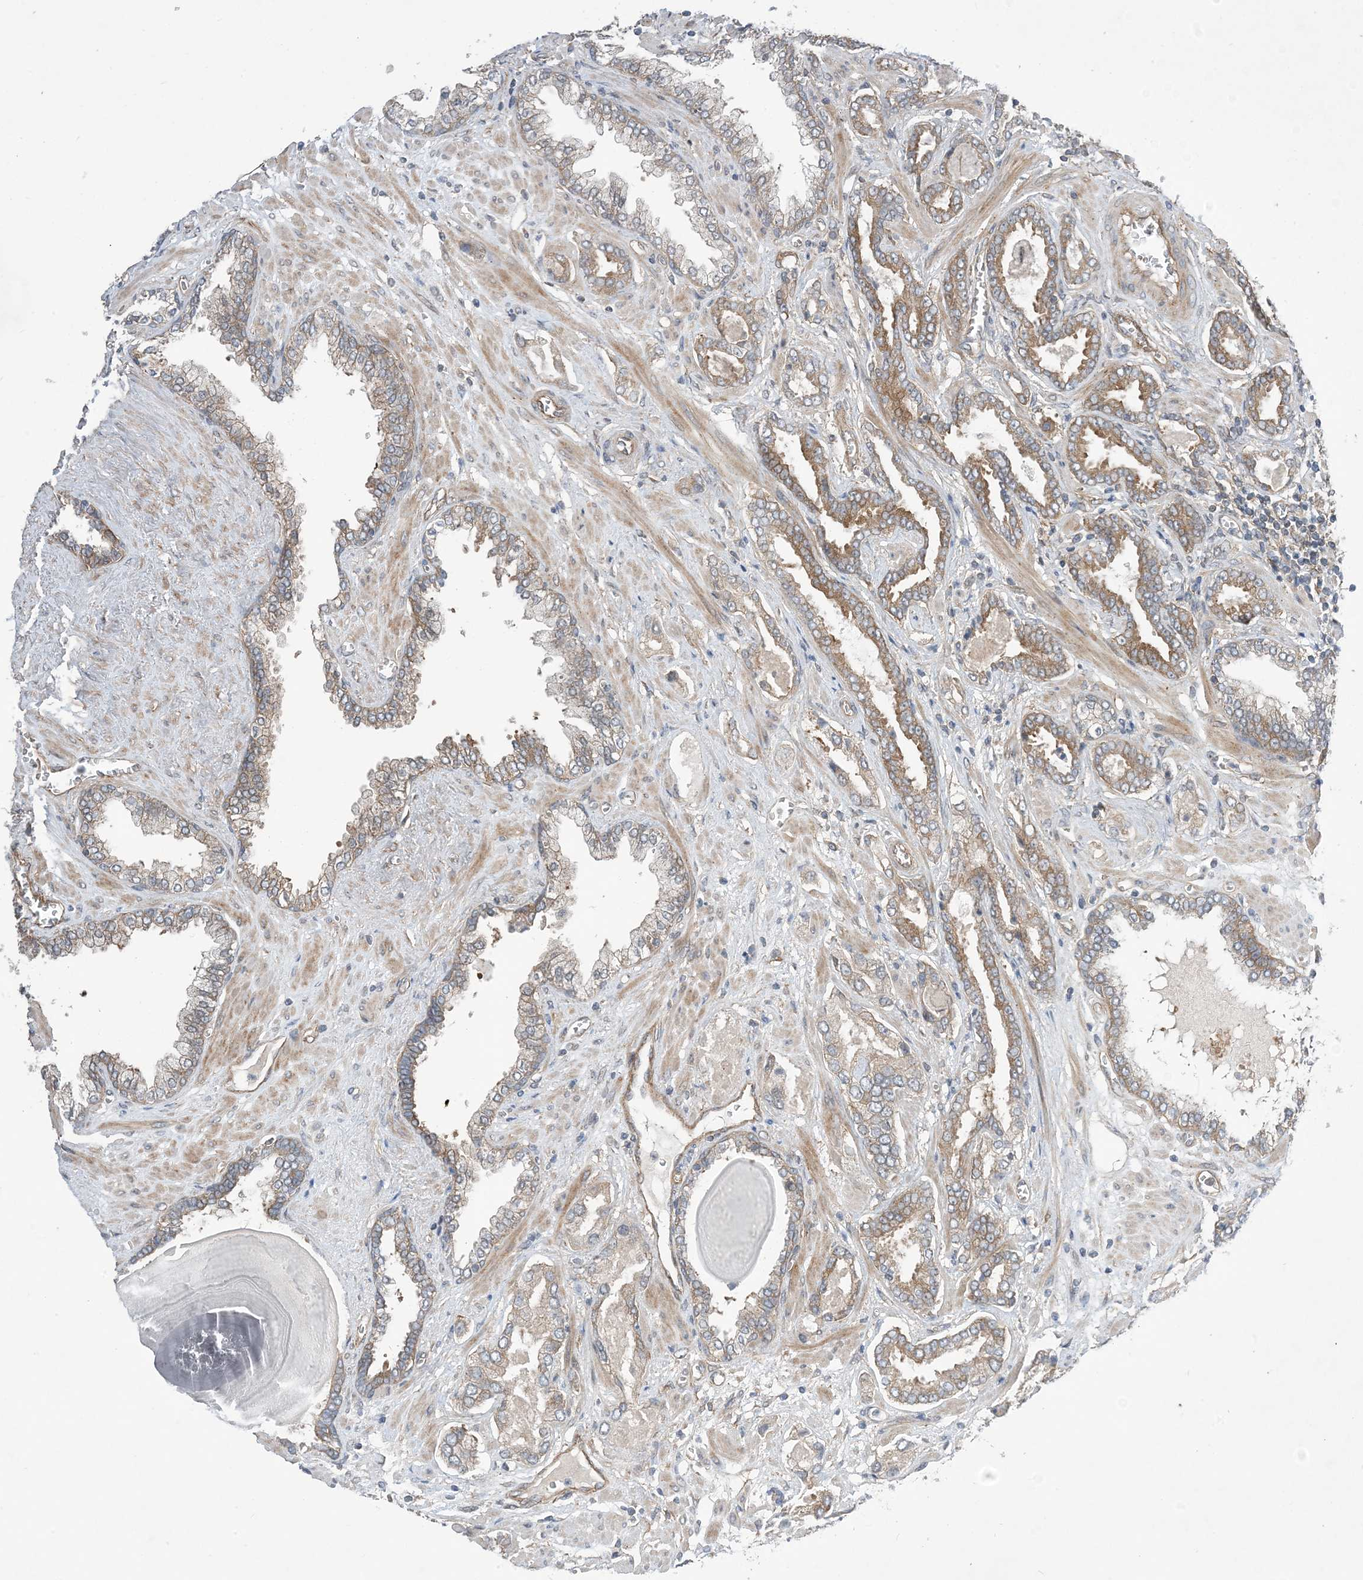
{"staining": {"intensity": "moderate", "quantity": ">75%", "location": "cytoplasmic/membranous"}, "tissue": "prostate cancer", "cell_type": "Tumor cells", "image_type": "cancer", "snomed": [{"axis": "morphology", "description": "Adenocarcinoma, High grade"}, {"axis": "topography", "description": "Prostate and seminal vesicle, NOS"}], "caption": "Immunohistochemical staining of human prostate cancer (adenocarcinoma (high-grade)) shows medium levels of moderate cytoplasmic/membranous protein expression in approximately >75% of tumor cells.", "gene": "EHBP1", "patient": {"sex": "male", "age": 67}}